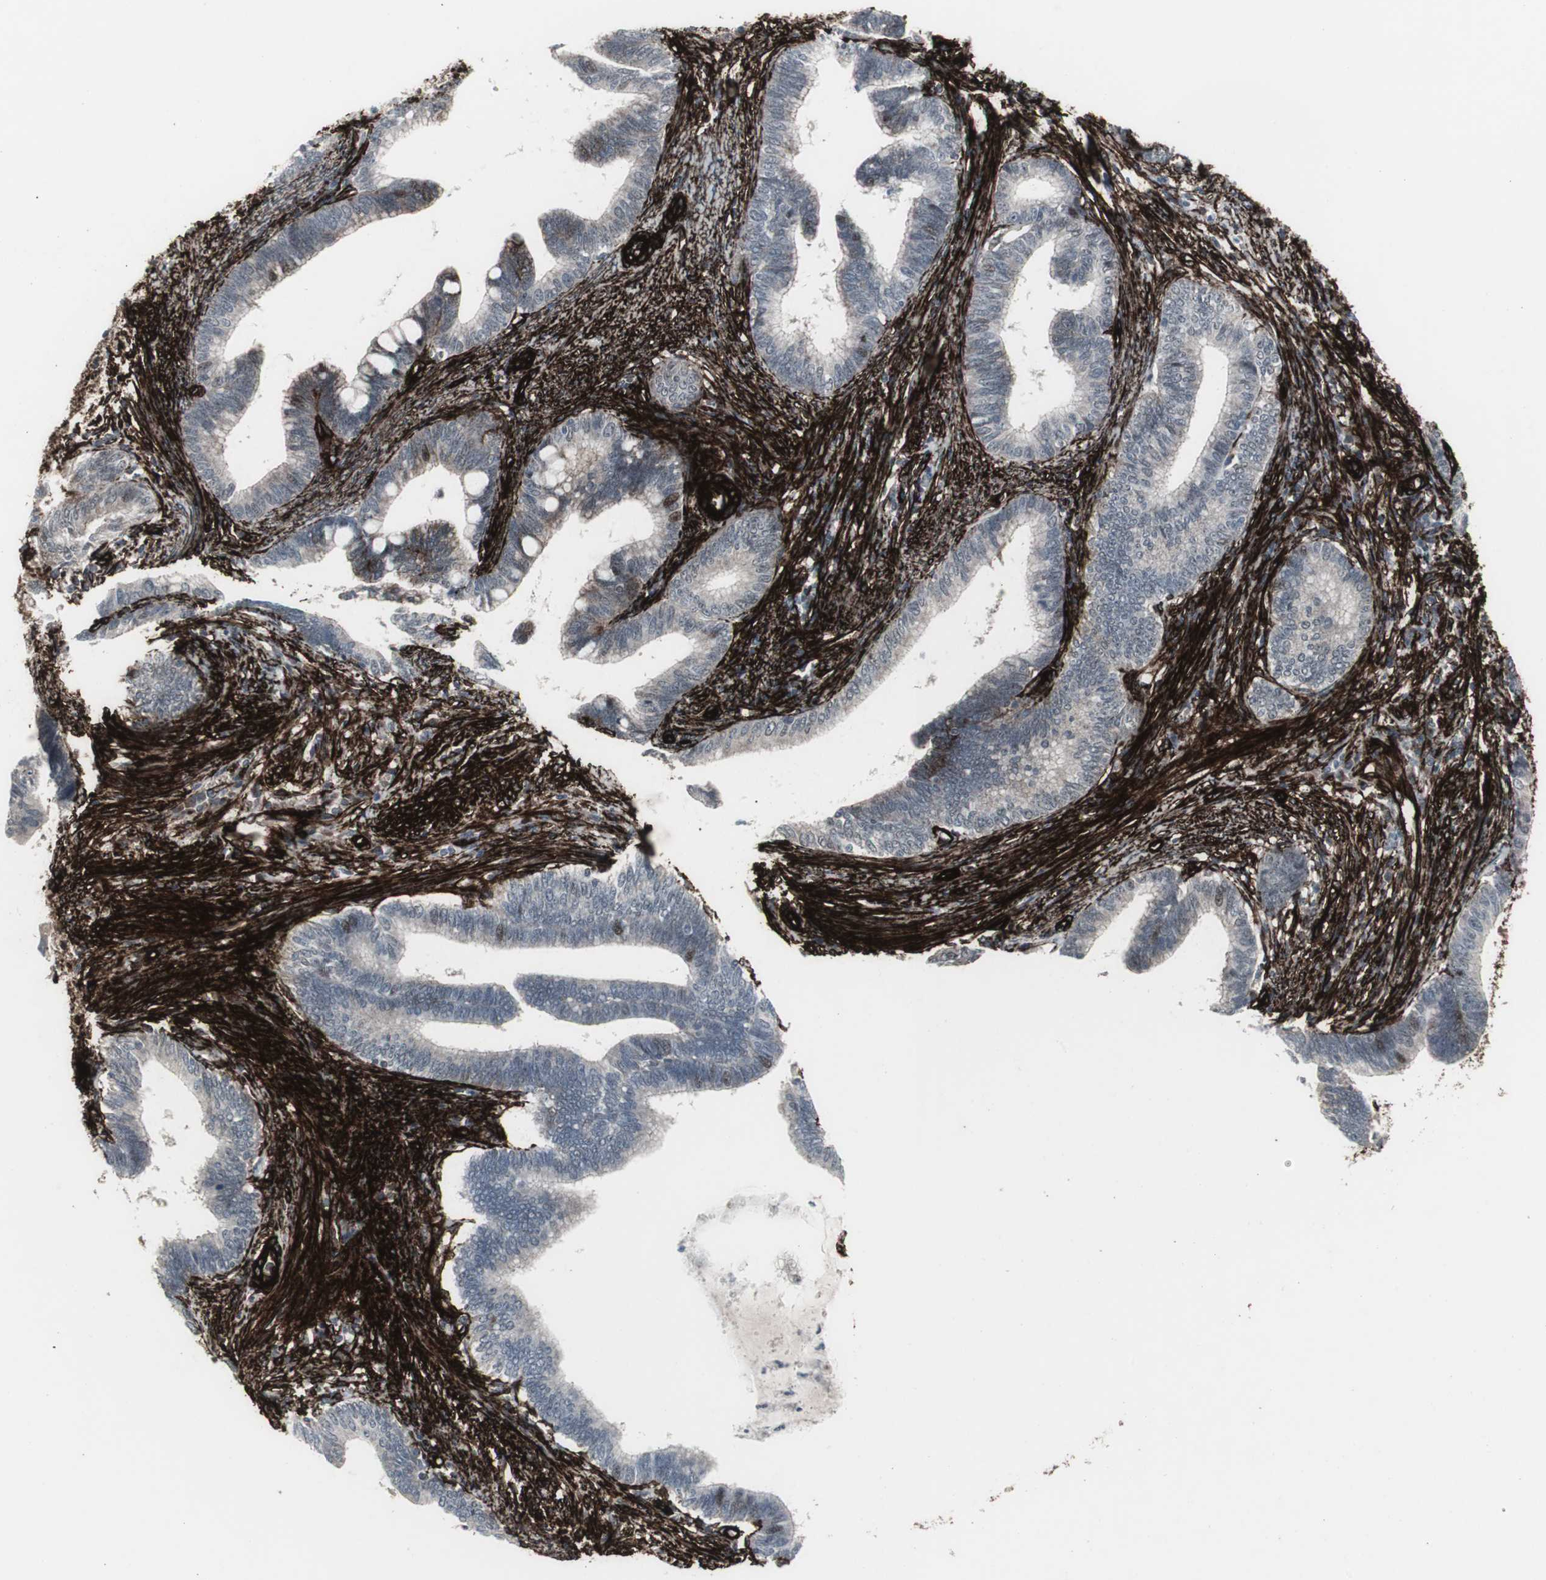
{"staining": {"intensity": "negative", "quantity": "none", "location": "none"}, "tissue": "cervical cancer", "cell_type": "Tumor cells", "image_type": "cancer", "snomed": [{"axis": "morphology", "description": "Adenocarcinoma, NOS"}, {"axis": "topography", "description": "Cervix"}], "caption": "There is no significant positivity in tumor cells of cervical cancer.", "gene": "PDGFA", "patient": {"sex": "female", "age": 36}}